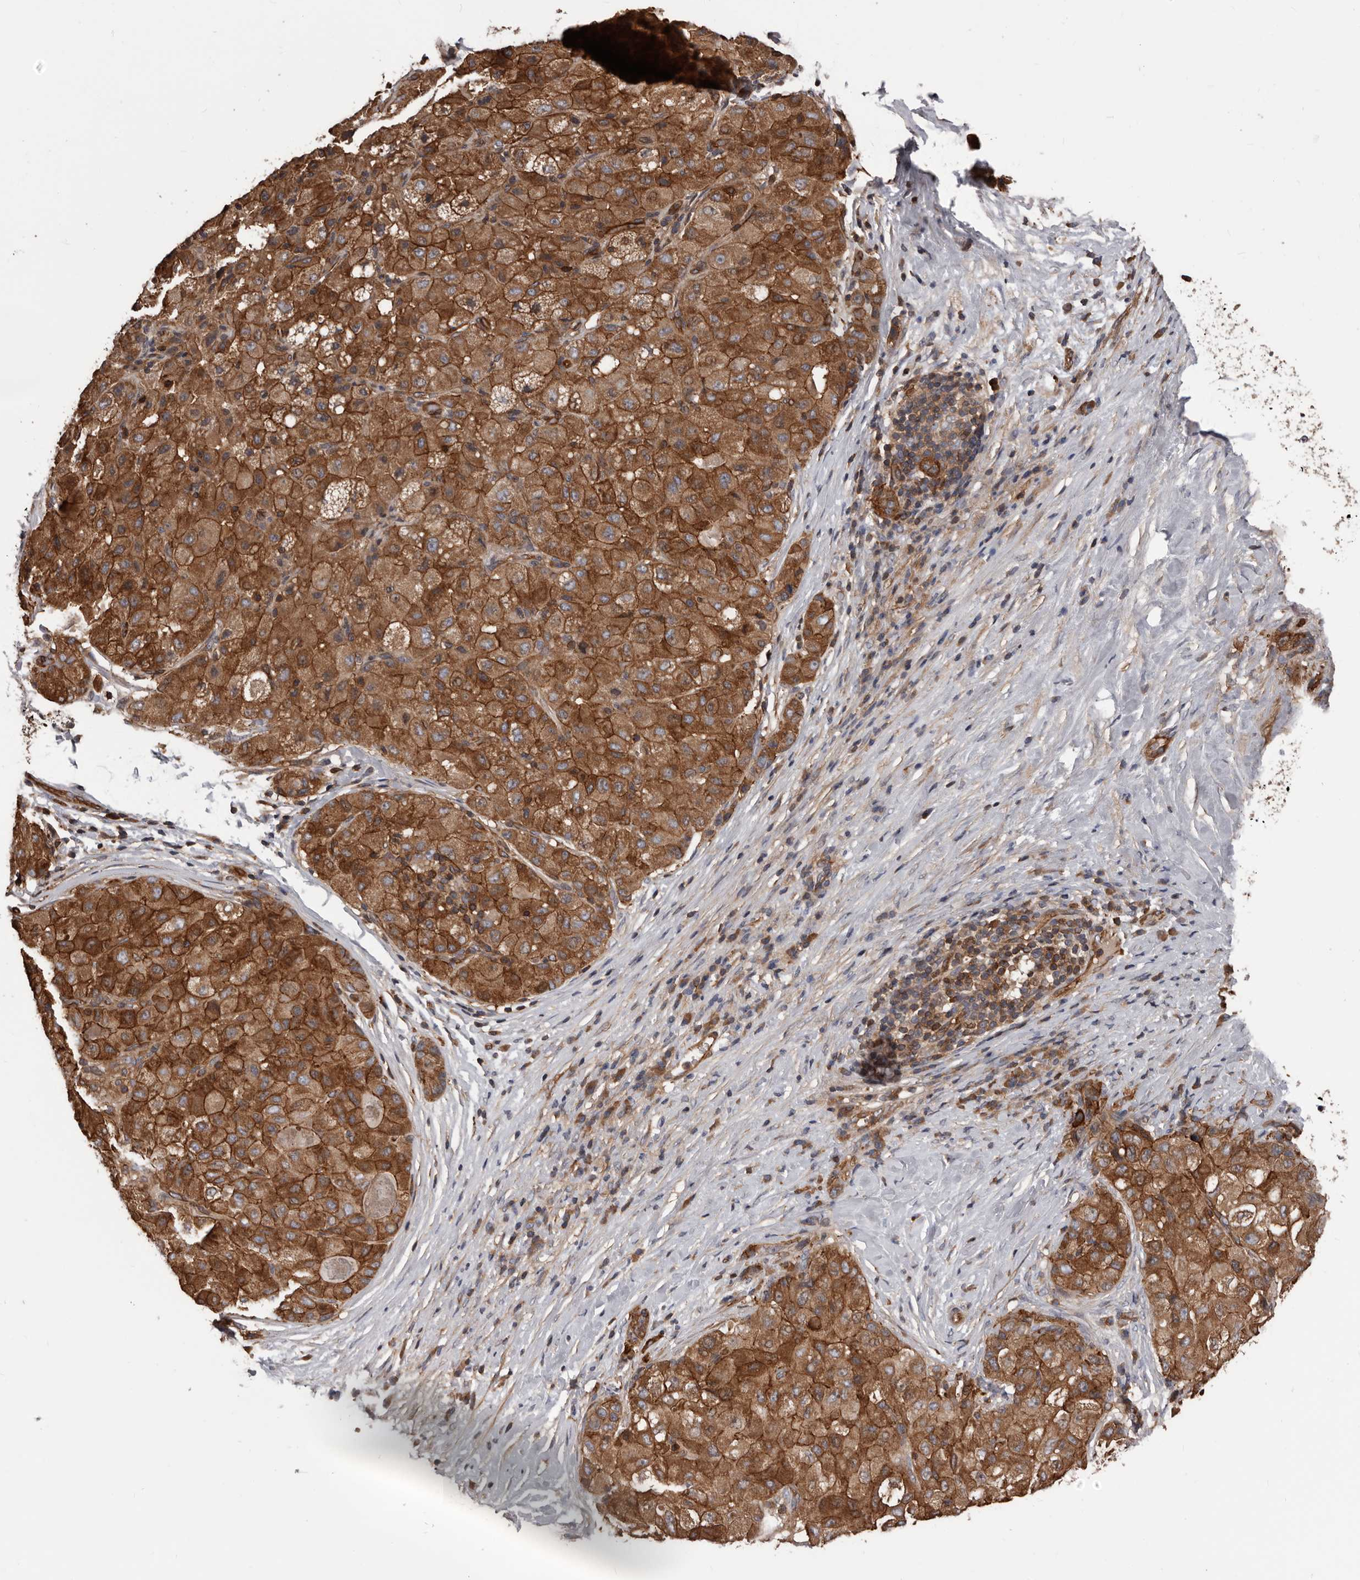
{"staining": {"intensity": "strong", "quantity": ">75%", "location": "cytoplasmic/membranous"}, "tissue": "liver cancer", "cell_type": "Tumor cells", "image_type": "cancer", "snomed": [{"axis": "morphology", "description": "Carcinoma, Hepatocellular, NOS"}, {"axis": "topography", "description": "Liver"}], "caption": "Immunohistochemistry of liver cancer (hepatocellular carcinoma) shows high levels of strong cytoplasmic/membranous staining in about >75% of tumor cells.", "gene": "PNRC2", "patient": {"sex": "male", "age": 80}}